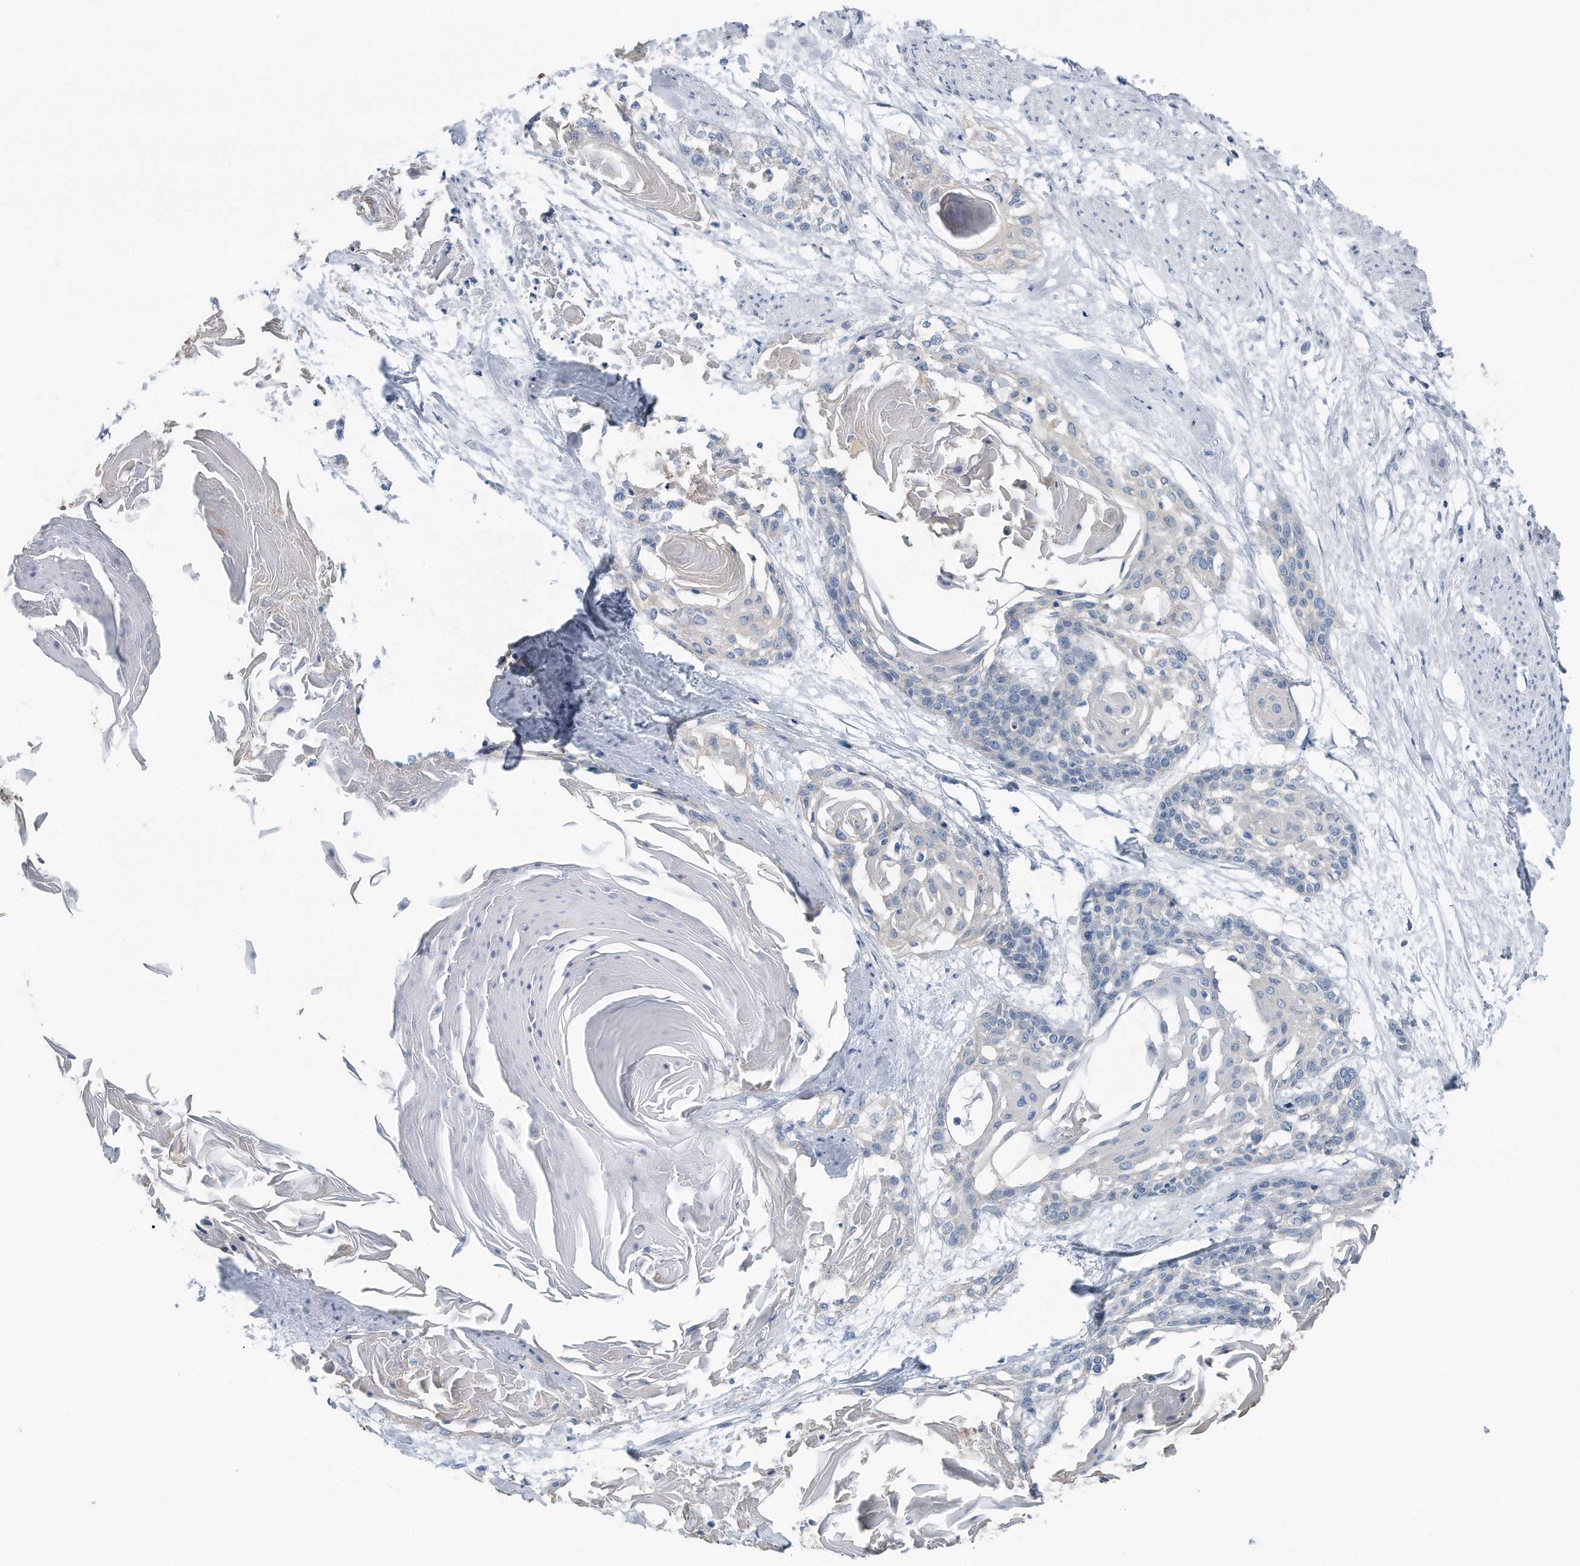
{"staining": {"intensity": "negative", "quantity": "none", "location": "none"}, "tissue": "cervical cancer", "cell_type": "Tumor cells", "image_type": "cancer", "snomed": [{"axis": "morphology", "description": "Squamous cell carcinoma, NOS"}, {"axis": "topography", "description": "Cervix"}], "caption": "This is an immunohistochemistry (IHC) image of human cervical cancer. There is no staining in tumor cells.", "gene": "YRDC", "patient": {"sex": "female", "age": 57}}